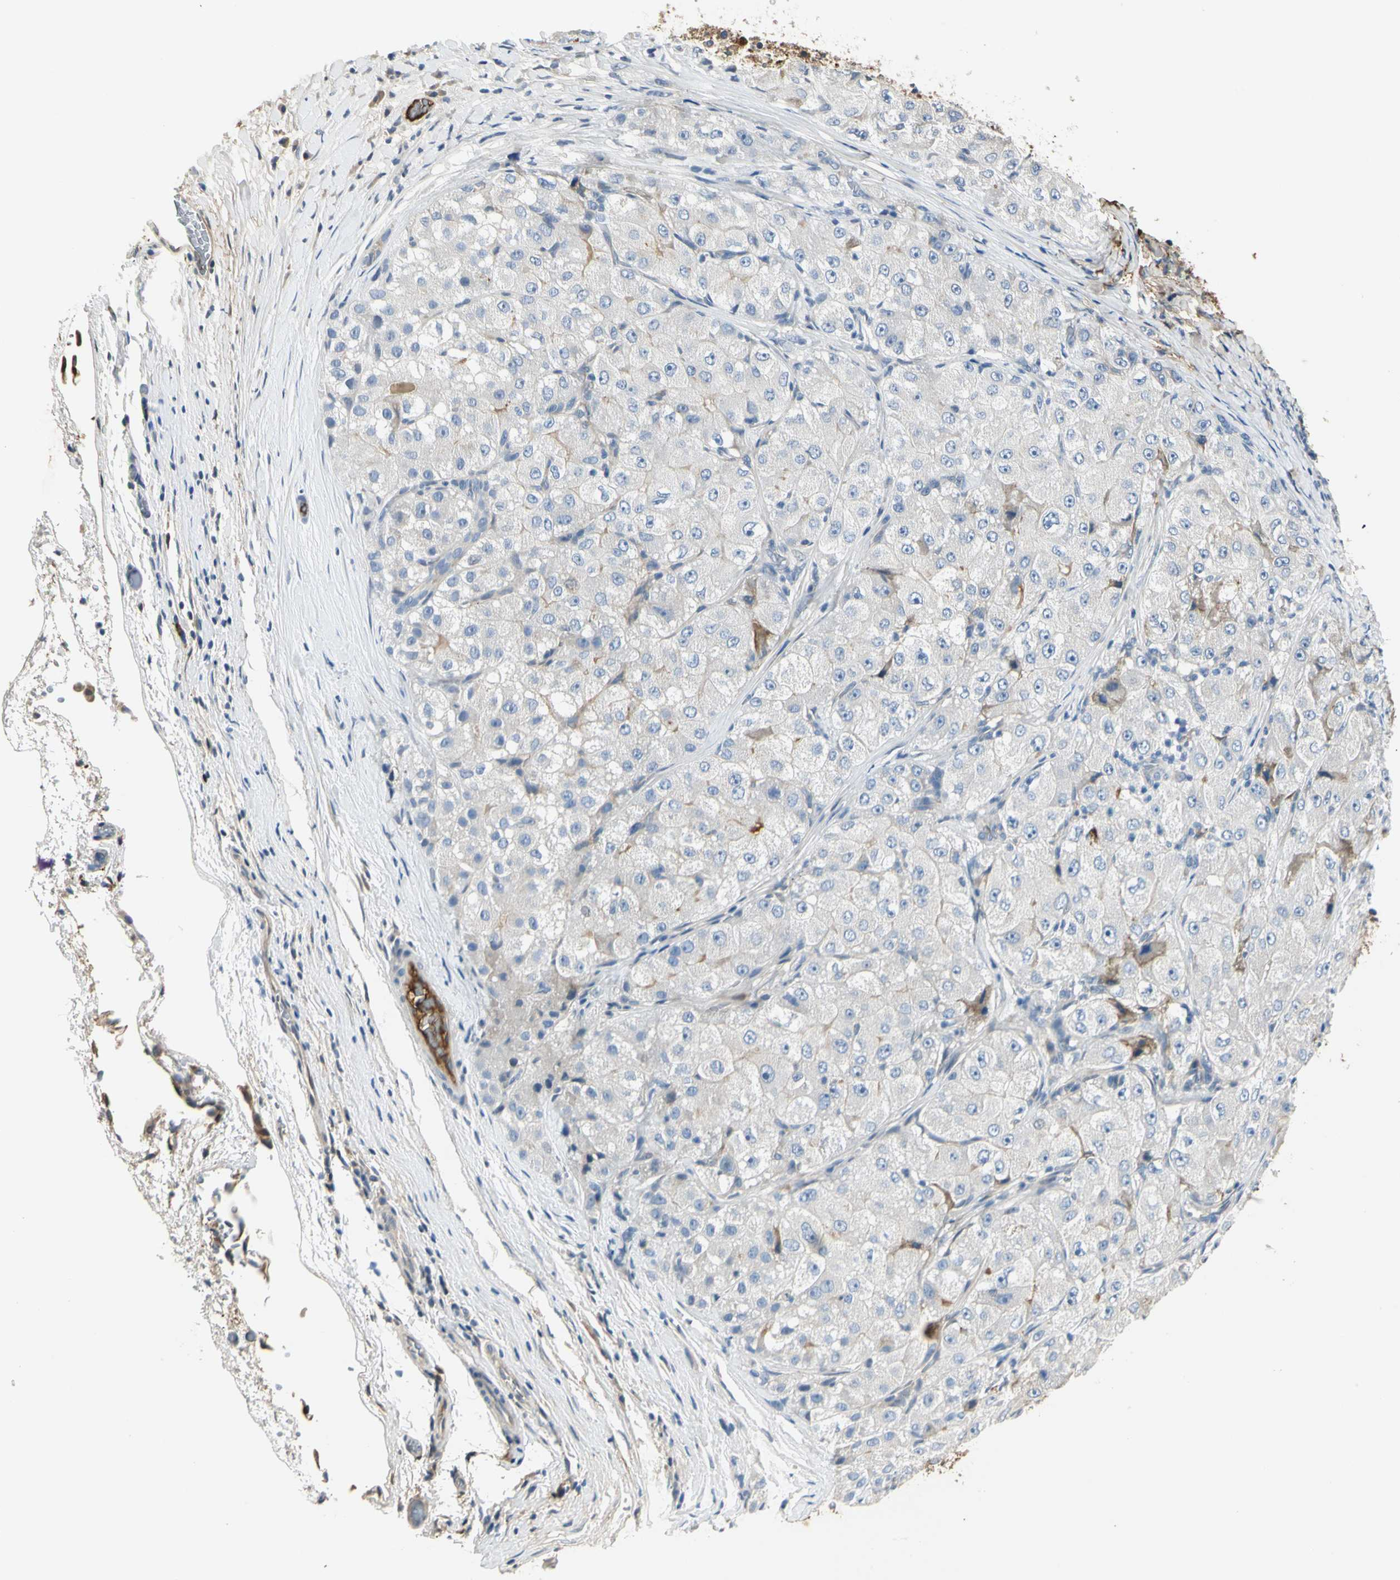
{"staining": {"intensity": "negative", "quantity": "none", "location": "none"}, "tissue": "liver cancer", "cell_type": "Tumor cells", "image_type": "cancer", "snomed": [{"axis": "morphology", "description": "Carcinoma, Hepatocellular, NOS"}, {"axis": "topography", "description": "Liver"}], "caption": "The image reveals no staining of tumor cells in liver hepatocellular carcinoma.", "gene": "LAMB3", "patient": {"sex": "male", "age": 80}}